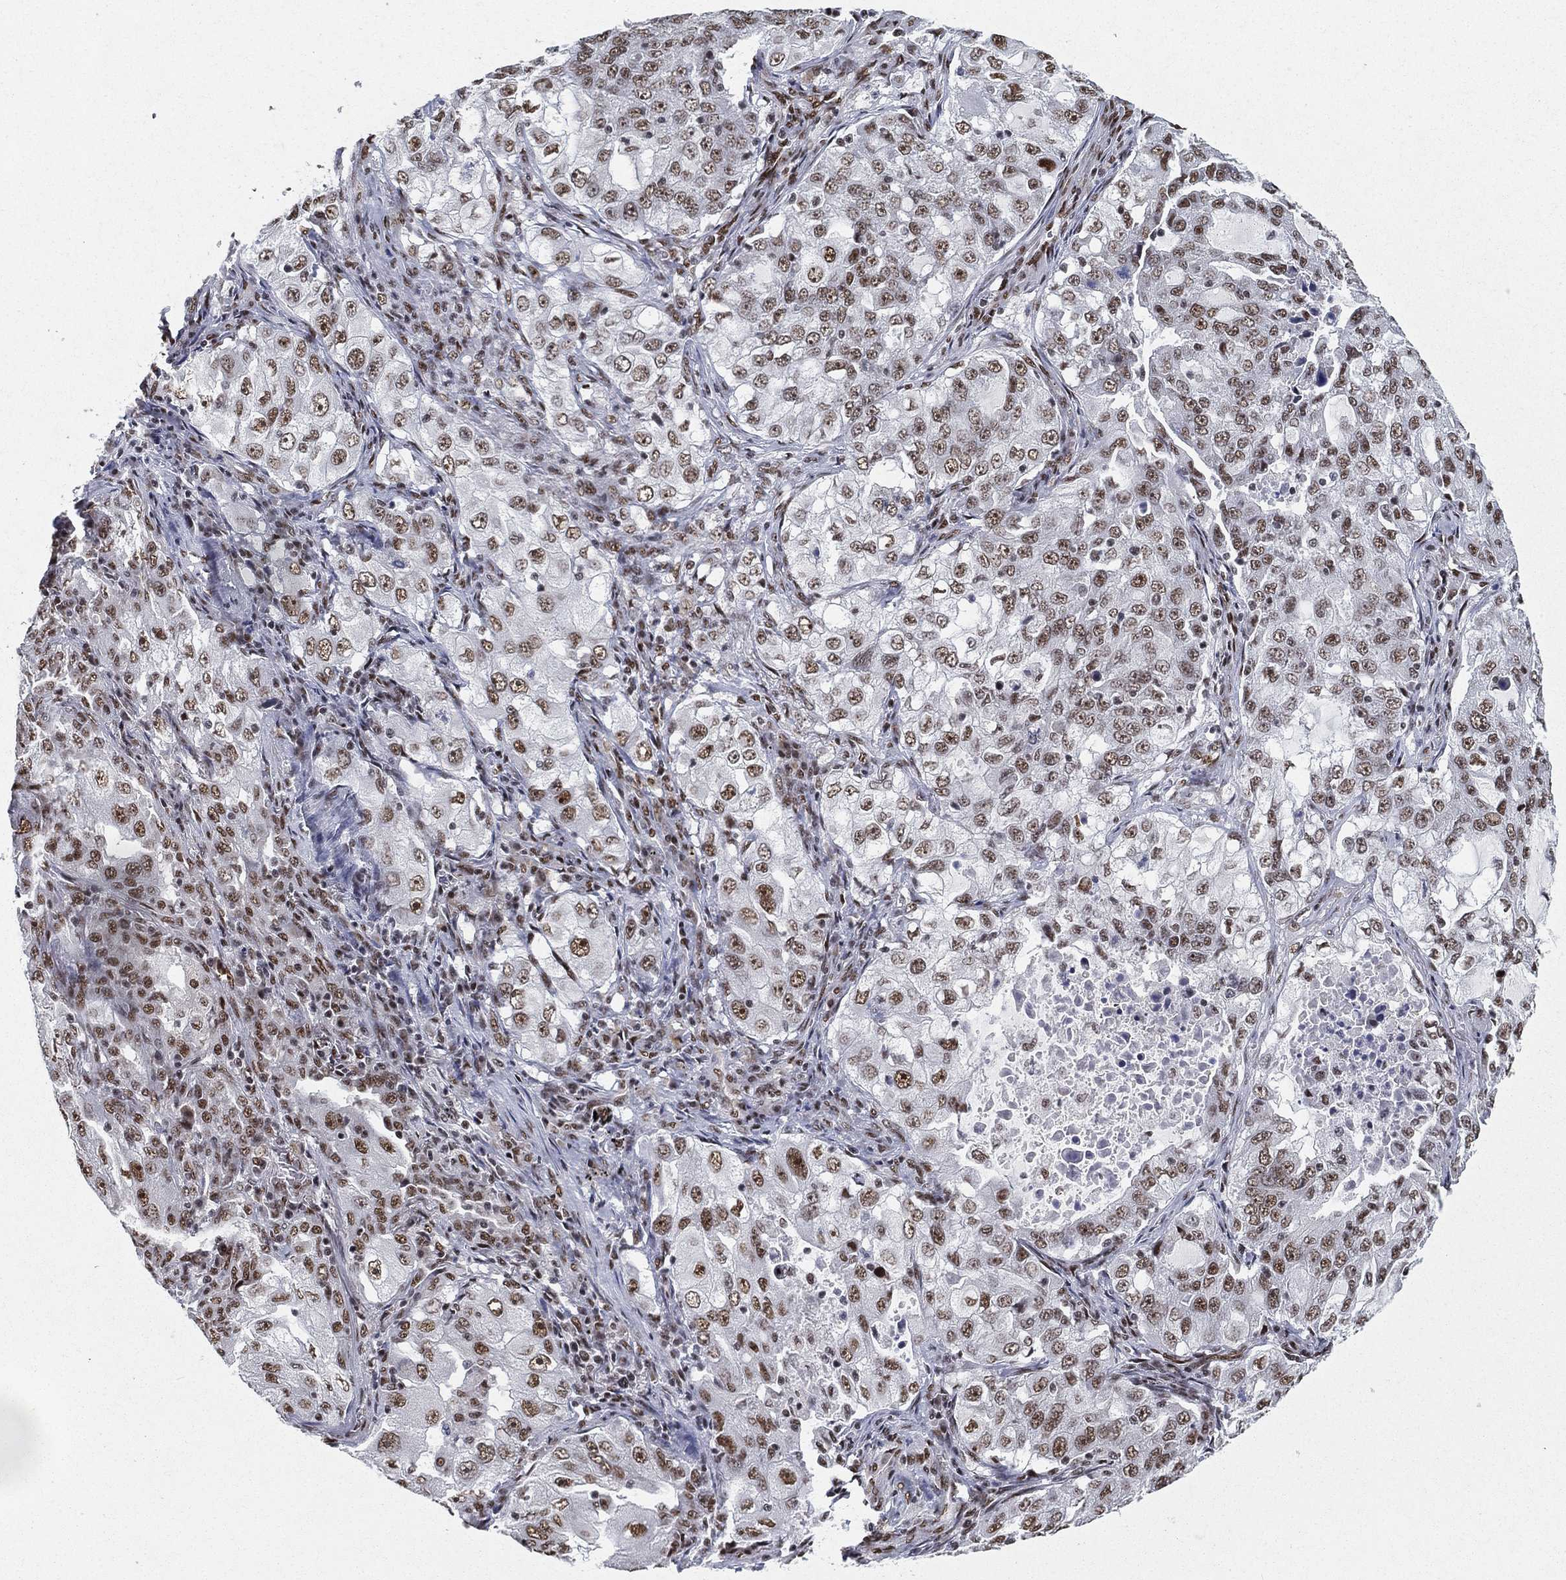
{"staining": {"intensity": "moderate", "quantity": ">75%", "location": "nuclear"}, "tissue": "lung cancer", "cell_type": "Tumor cells", "image_type": "cancer", "snomed": [{"axis": "morphology", "description": "Adenocarcinoma, NOS"}, {"axis": "topography", "description": "Lung"}], "caption": "Lung cancer (adenocarcinoma) stained with a brown dye displays moderate nuclear positive expression in approximately >75% of tumor cells.", "gene": "DDX27", "patient": {"sex": "female", "age": 61}}